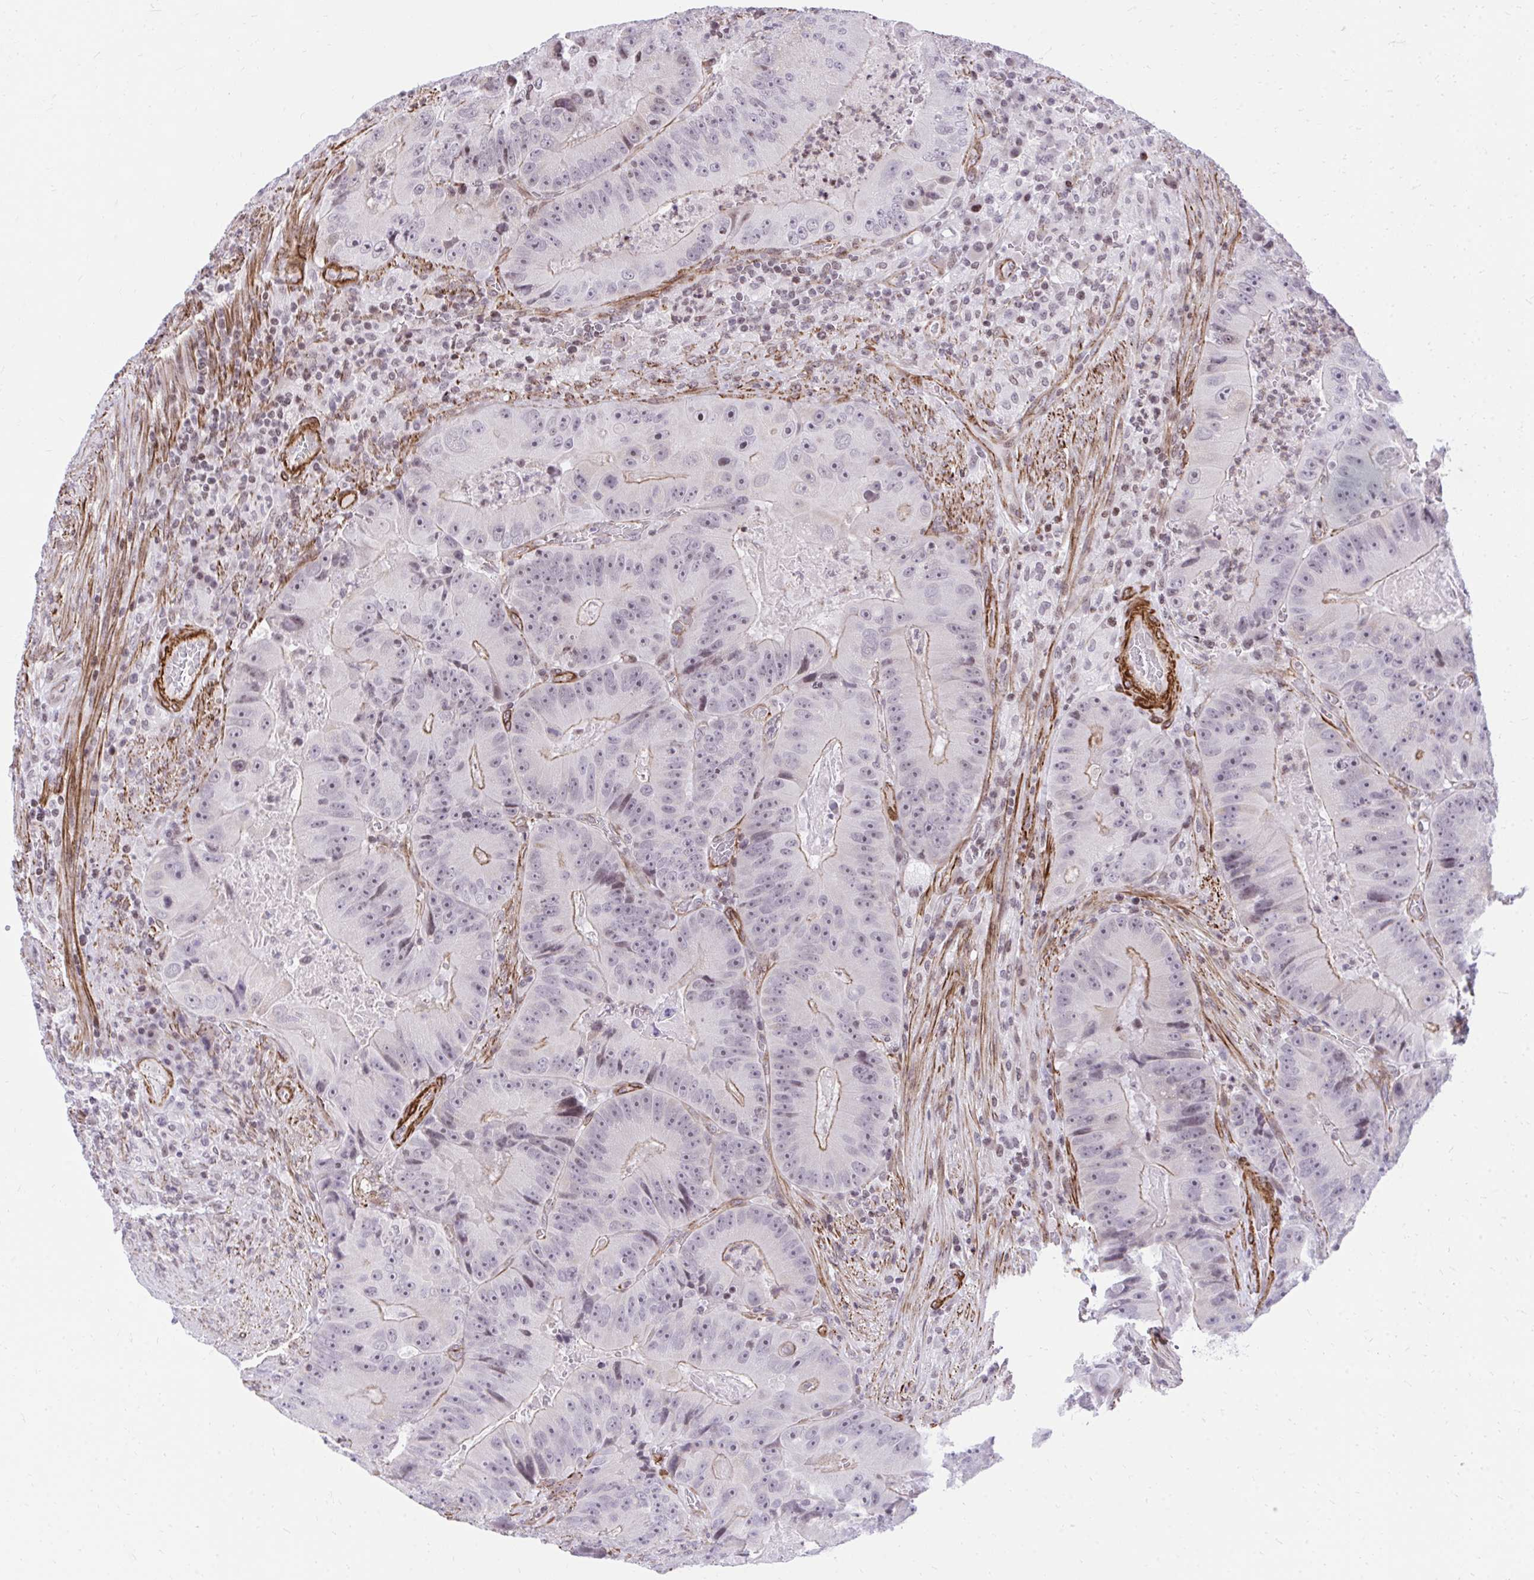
{"staining": {"intensity": "negative", "quantity": "none", "location": "none"}, "tissue": "colorectal cancer", "cell_type": "Tumor cells", "image_type": "cancer", "snomed": [{"axis": "morphology", "description": "Adenocarcinoma, NOS"}, {"axis": "topography", "description": "Colon"}], "caption": "Colorectal cancer stained for a protein using immunohistochemistry (IHC) exhibits no staining tumor cells.", "gene": "KCNN4", "patient": {"sex": "female", "age": 86}}